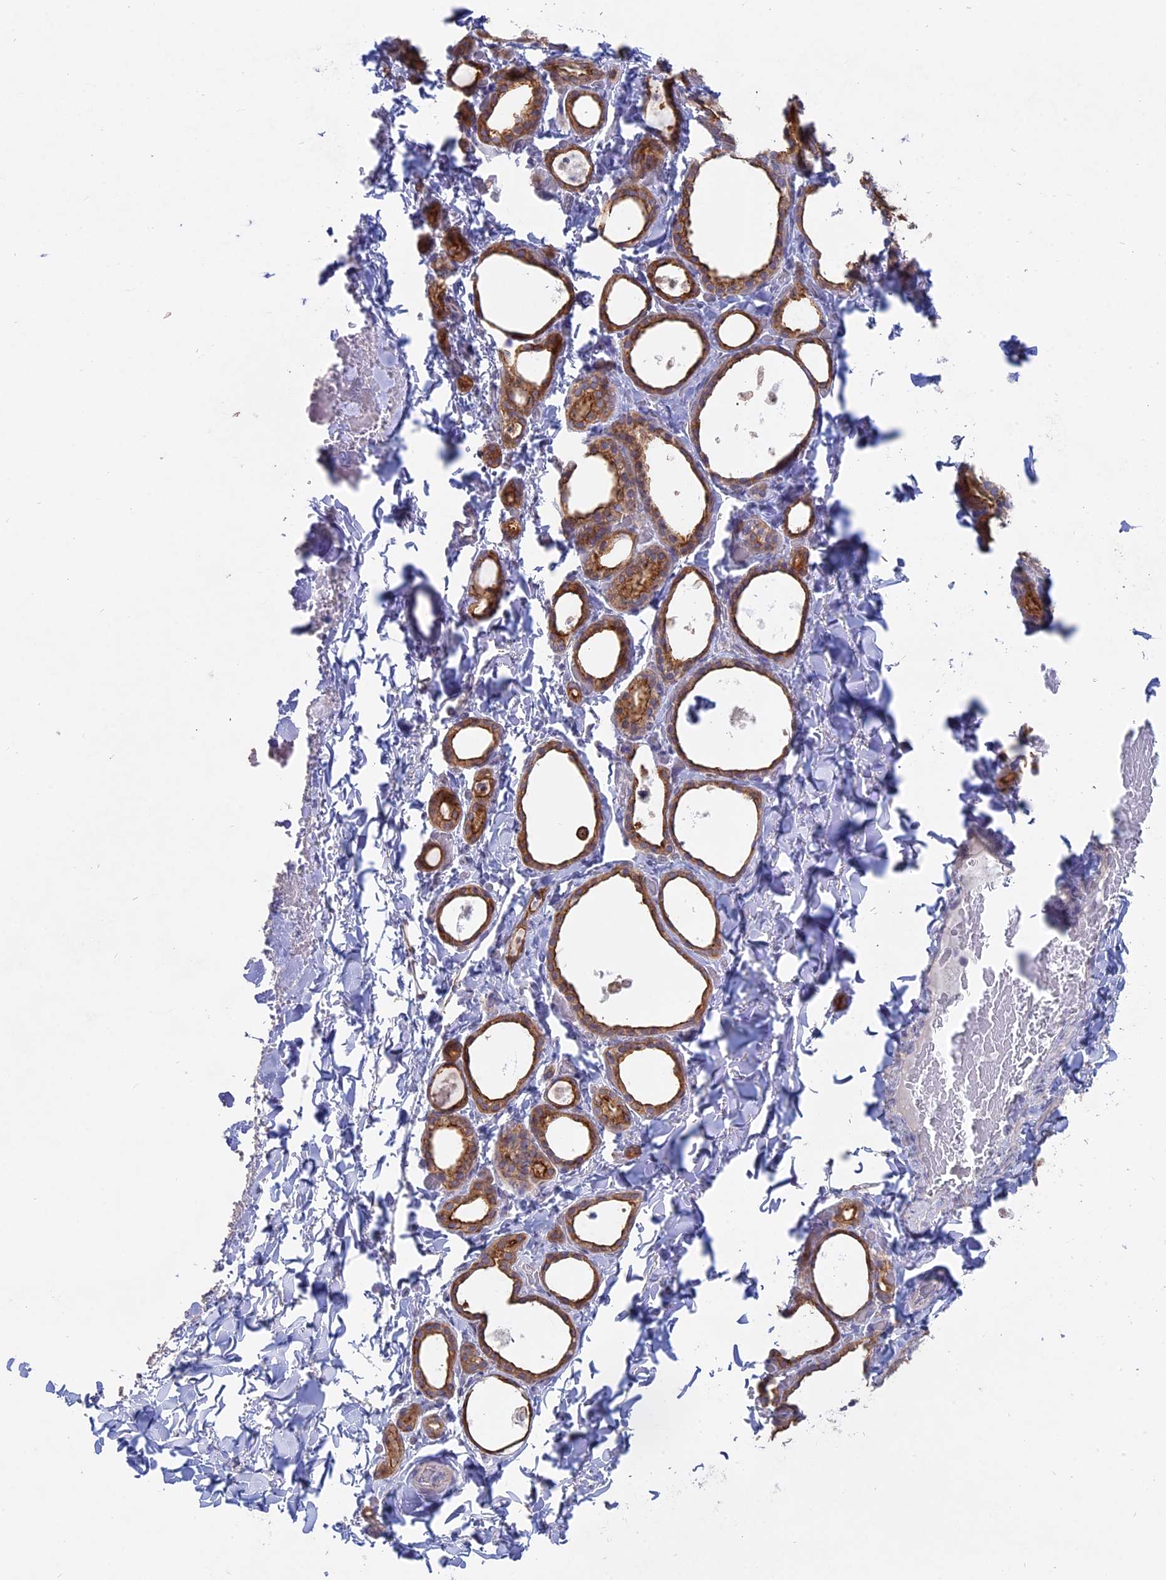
{"staining": {"intensity": "strong", "quantity": ">75%", "location": "cytoplasmic/membranous"}, "tissue": "thyroid gland", "cell_type": "Glandular cells", "image_type": "normal", "snomed": [{"axis": "morphology", "description": "Normal tissue, NOS"}, {"axis": "topography", "description": "Thyroid gland"}], "caption": "A brown stain shows strong cytoplasmic/membranous expression of a protein in glandular cells of benign human thyroid gland. The protein is stained brown, and the nuclei are stained in blue (DAB IHC with brightfield microscopy, high magnification).", "gene": "MYO5B", "patient": {"sex": "female", "age": 44}}